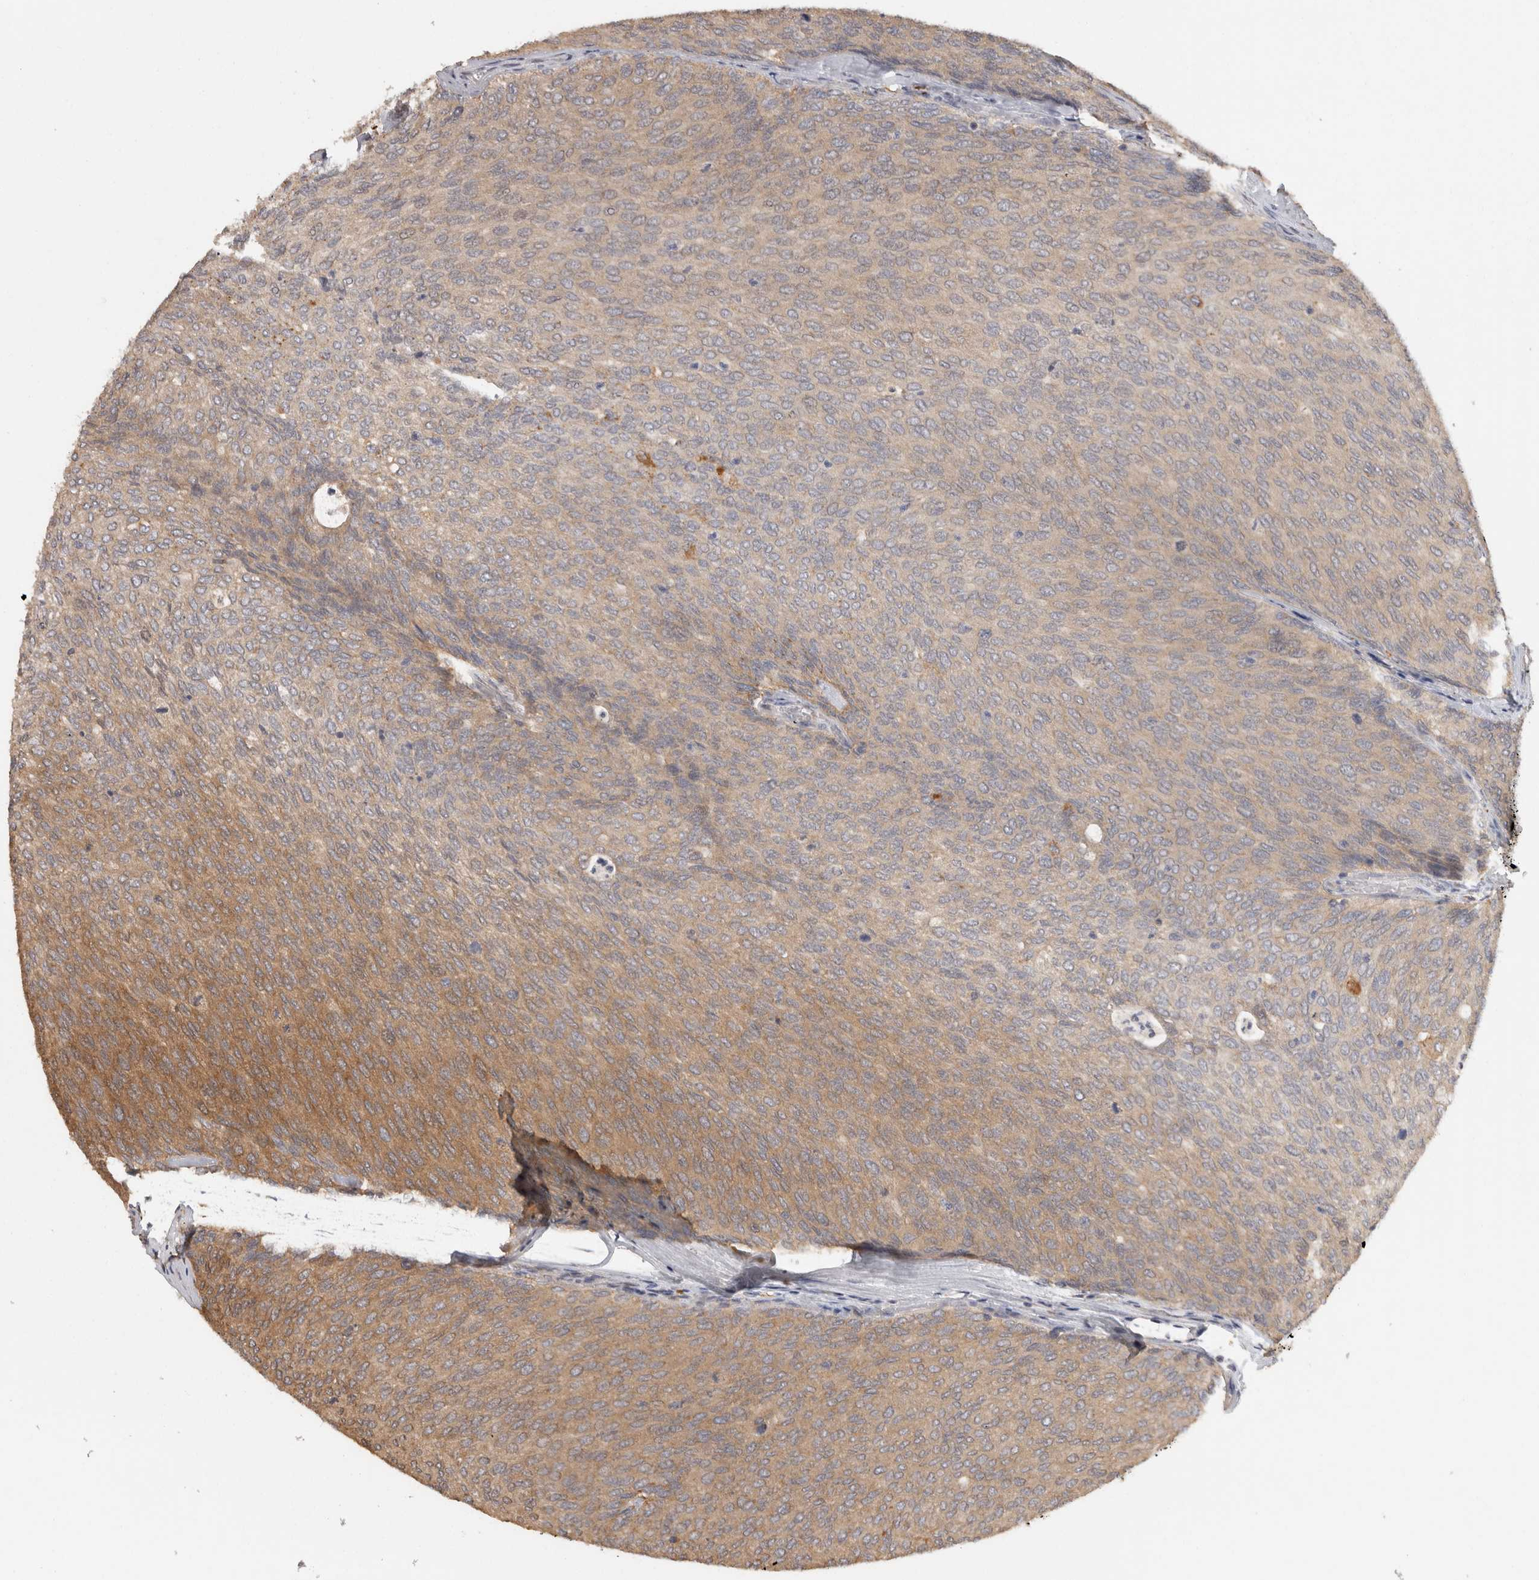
{"staining": {"intensity": "moderate", "quantity": "25%-75%", "location": "cytoplasmic/membranous"}, "tissue": "urothelial cancer", "cell_type": "Tumor cells", "image_type": "cancer", "snomed": [{"axis": "morphology", "description": "Urothelial carcinoma, Low grade"}, {"axis": "topography", "description": "Urinary bladder"}], "caption": "A photomicrograph of urothelial cancer stained for a protein displays moderate cytoplasmic/membranous brown staining in tumor cells.", "gene": "ACAT2", "patient": {"sex": "female", "age": 79}}